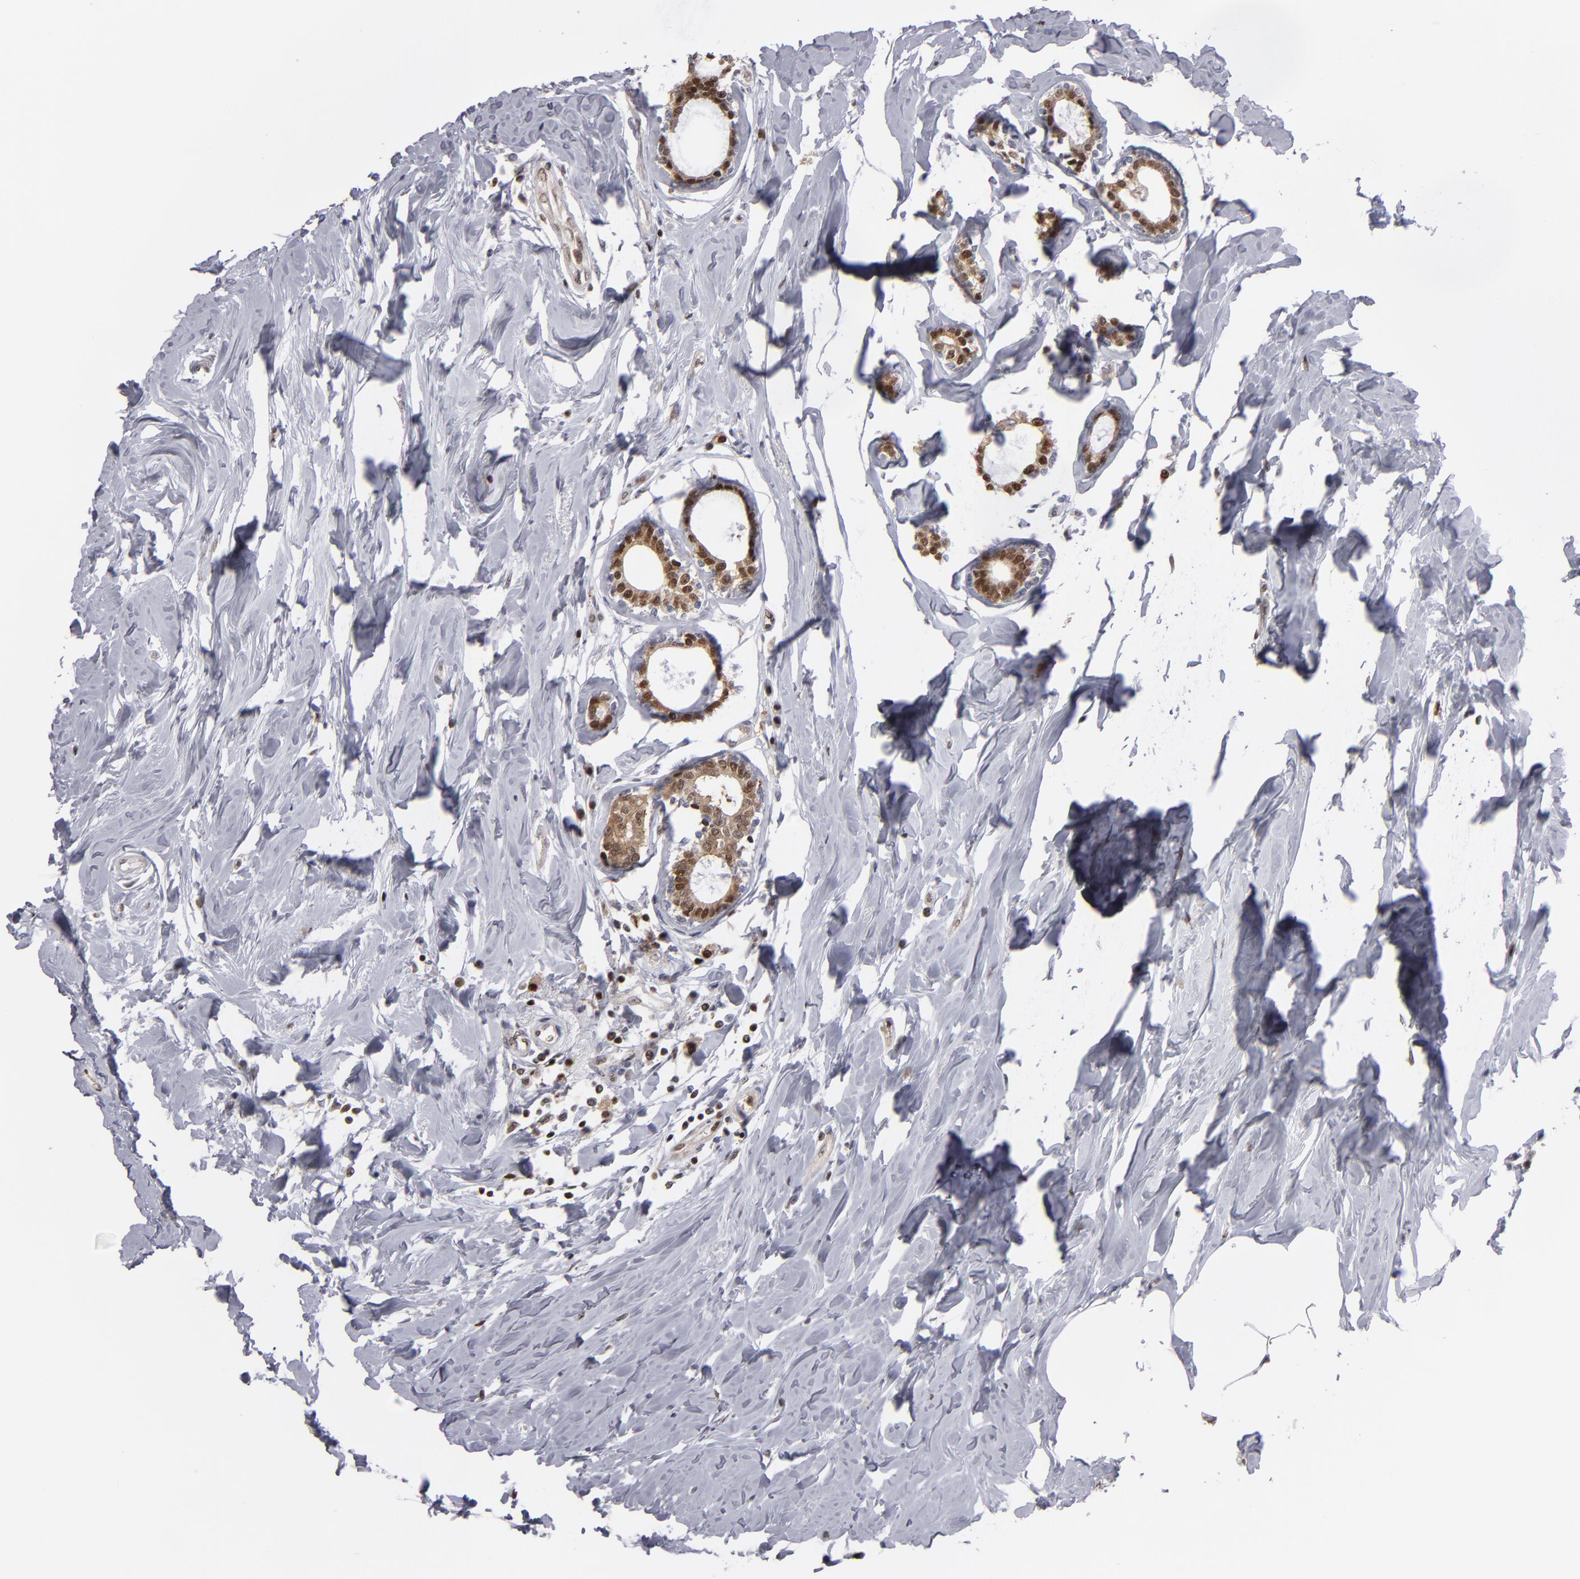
{"staining": {"intensity": "moderate", "quantity": ">75%", "location": "cytoplasmic/membranous,nuclear"}, "tissue": "breast cancer", "cell_type": "Tumor cells", "image_type": "cancer", "snomed": [{"axis": "morphology", "description": "Lobular carcinoma"}, {"axis": "topography", "description": "Breast"}], "caption": "Protein staining by IHC demonstrates moderate cytoplasmic/membranous and nuclear staining in about >75% of tumor cells in lobular carcinoma (breast).", "gene": "GSR", "patient": {"sex": "female", "age": 51}}